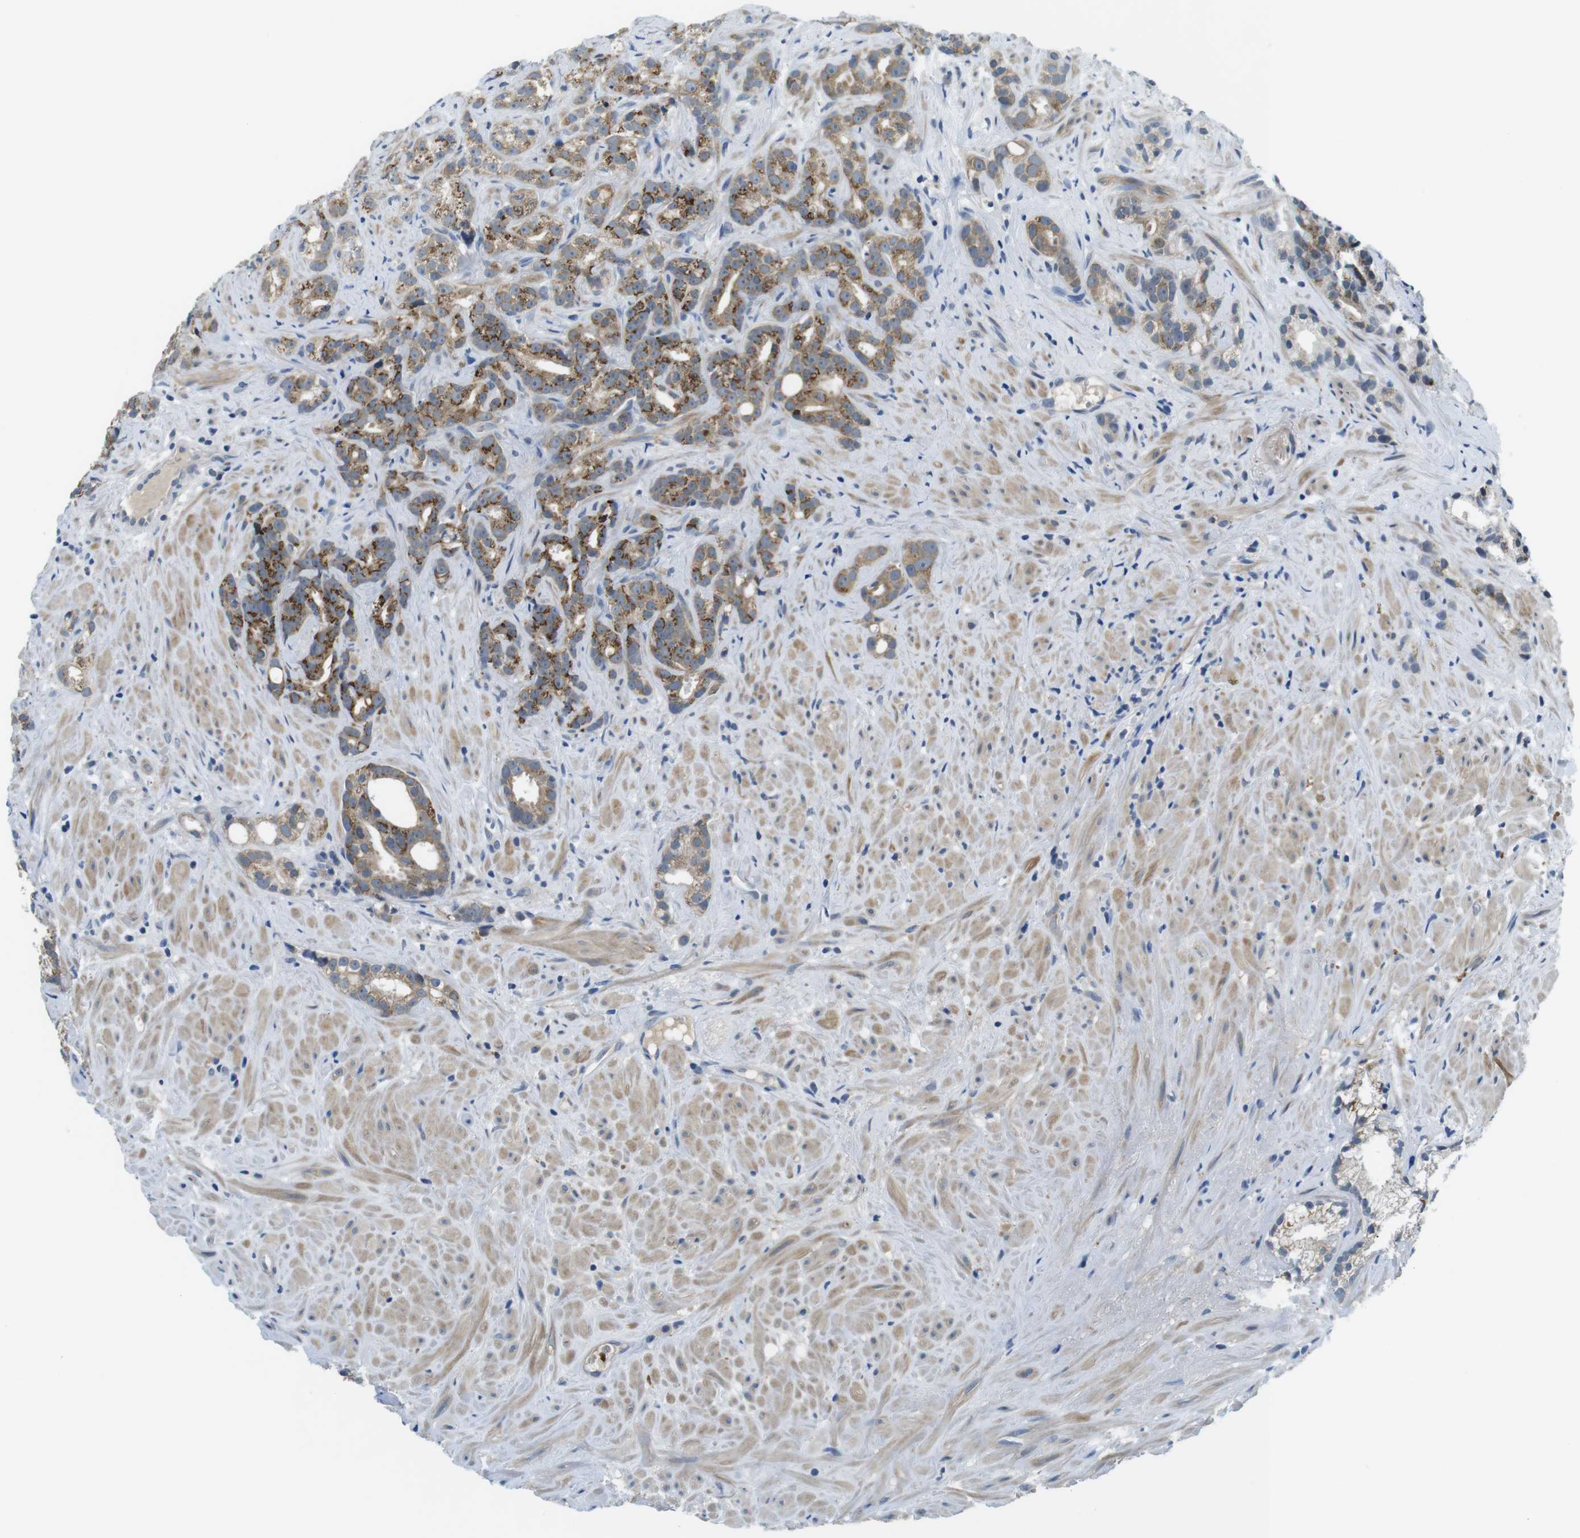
{"staining": {"intensity": "moderate", "quantity": "25%-75%", "location": "cytoplasmic/membranous"}, "tissue": "prostate cancer", "cell_type": "Tumor cells", "image_type": "cancer", "snomed": [{"axis": "morphology", "description": "Adenocarcinoma, Low grade"}, {"axis": "topography", "description": "Prostate"}], "caption": "Prostate low-grade adenocarcinoma stained with DAB (3,3'-diaminobenzidine) immunohistochemistry (IHC) reveals medium levels of moderate cytoplasmic/membranous expression in about 25%-75% of tumor cells.", "gene": "WSCD1", "patient": {"sex": "male", "age": 89}}